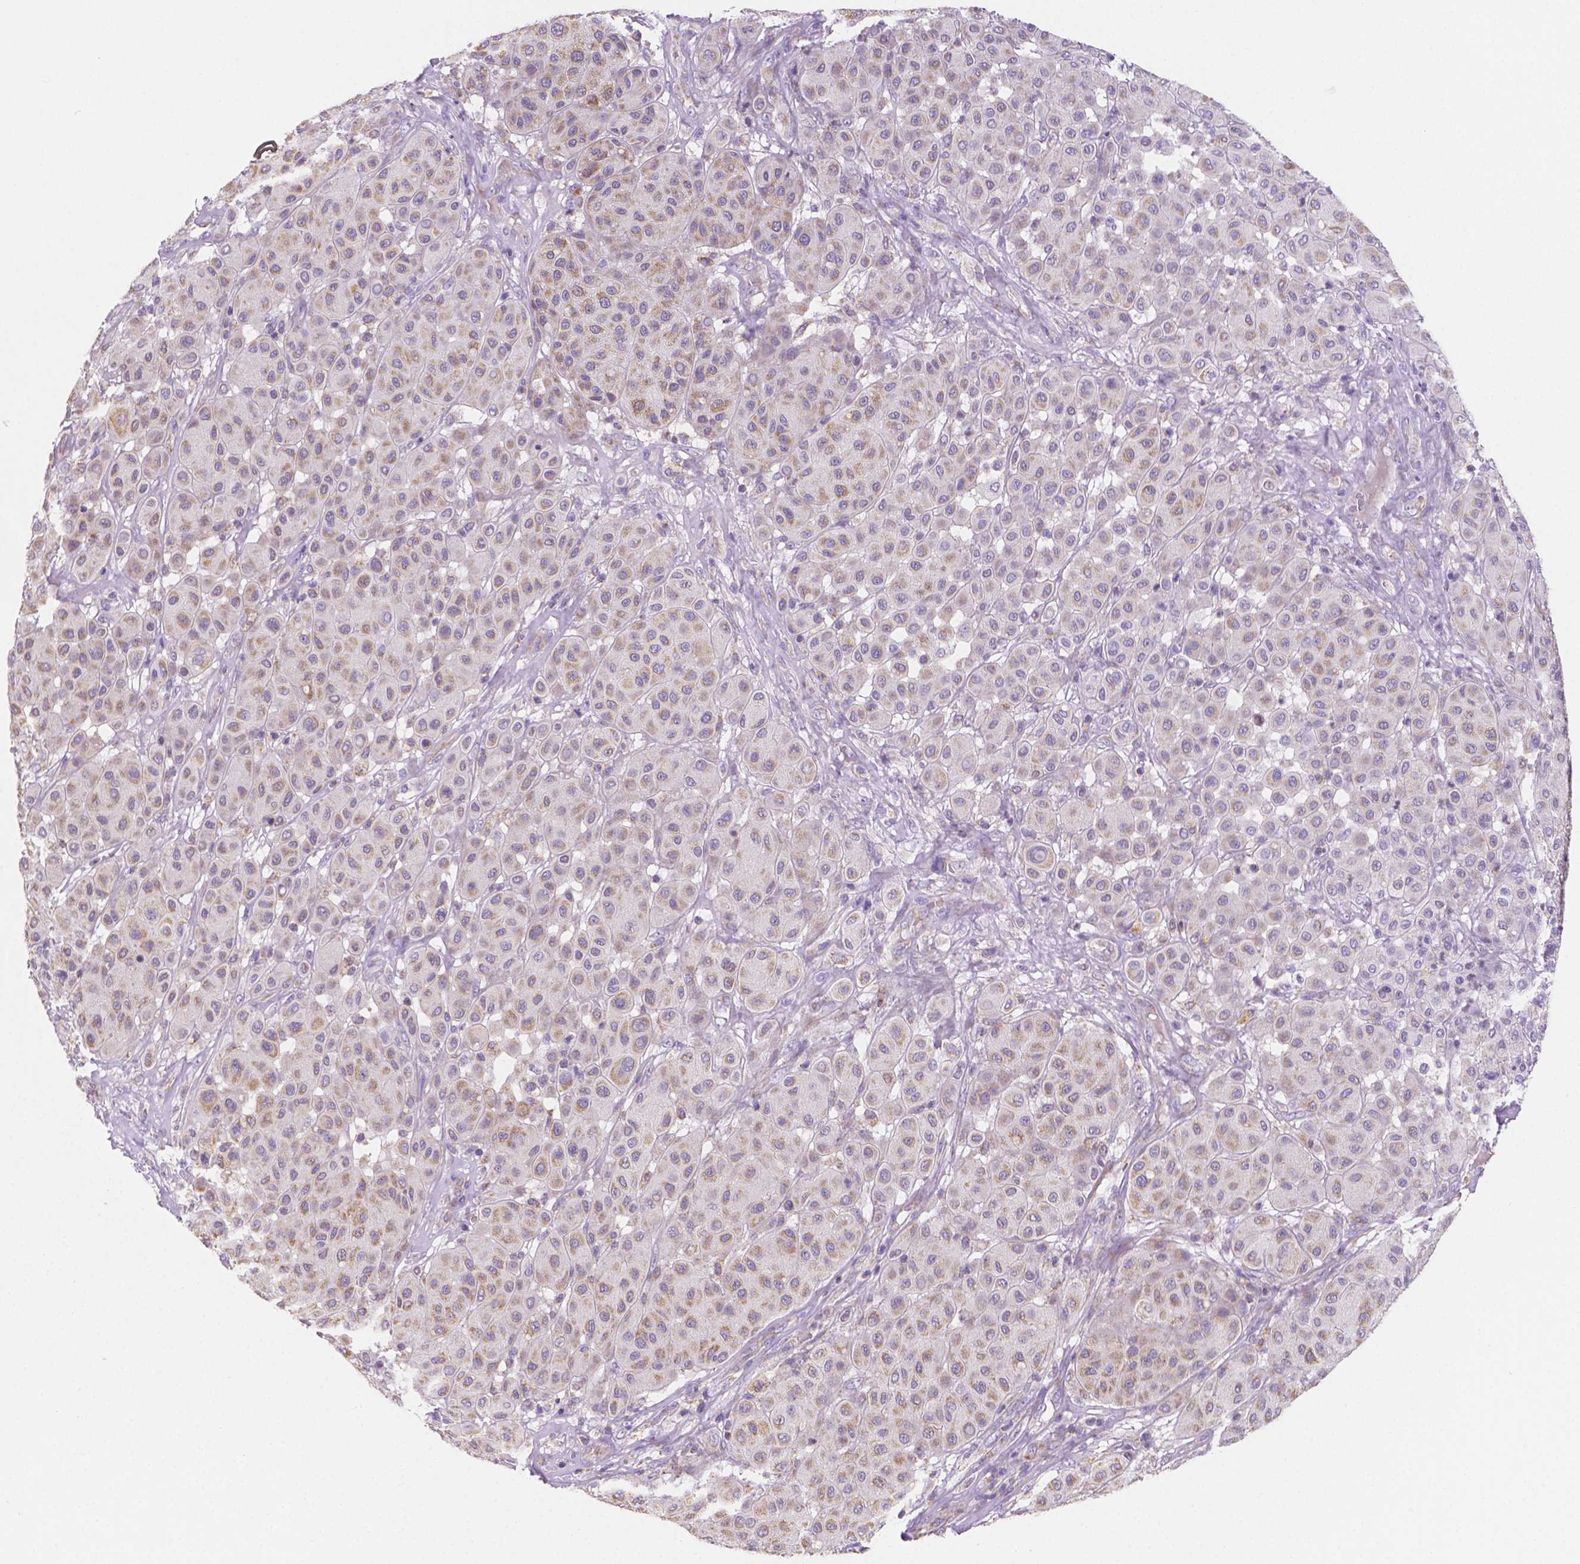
{"staining": {"intensity": "weak", "quantity": "25%-75%", "location": "cytoplasmic/membranous"}, "tissue": "melanoma", "cell_type": "Tumor cells", "image_type": "cancer", "snomed": [{"axis": "morphology", "description": "Malignant melanoma, Metastatic site"}, {"axis": "topography", "description": "Smooth muscle"}], "caption": "Immunohistochemical staining of malignant melanoma (metastatic site) reveals low levels of weak cytoplasmic/membranous protein positivity in approximately 25%-75% of tumor cells. The protein of interest is shown in brown color, while the nuclei are stained blue.", "gene": "TMEM130", "patient": {"sex": "male", "age": 41}}